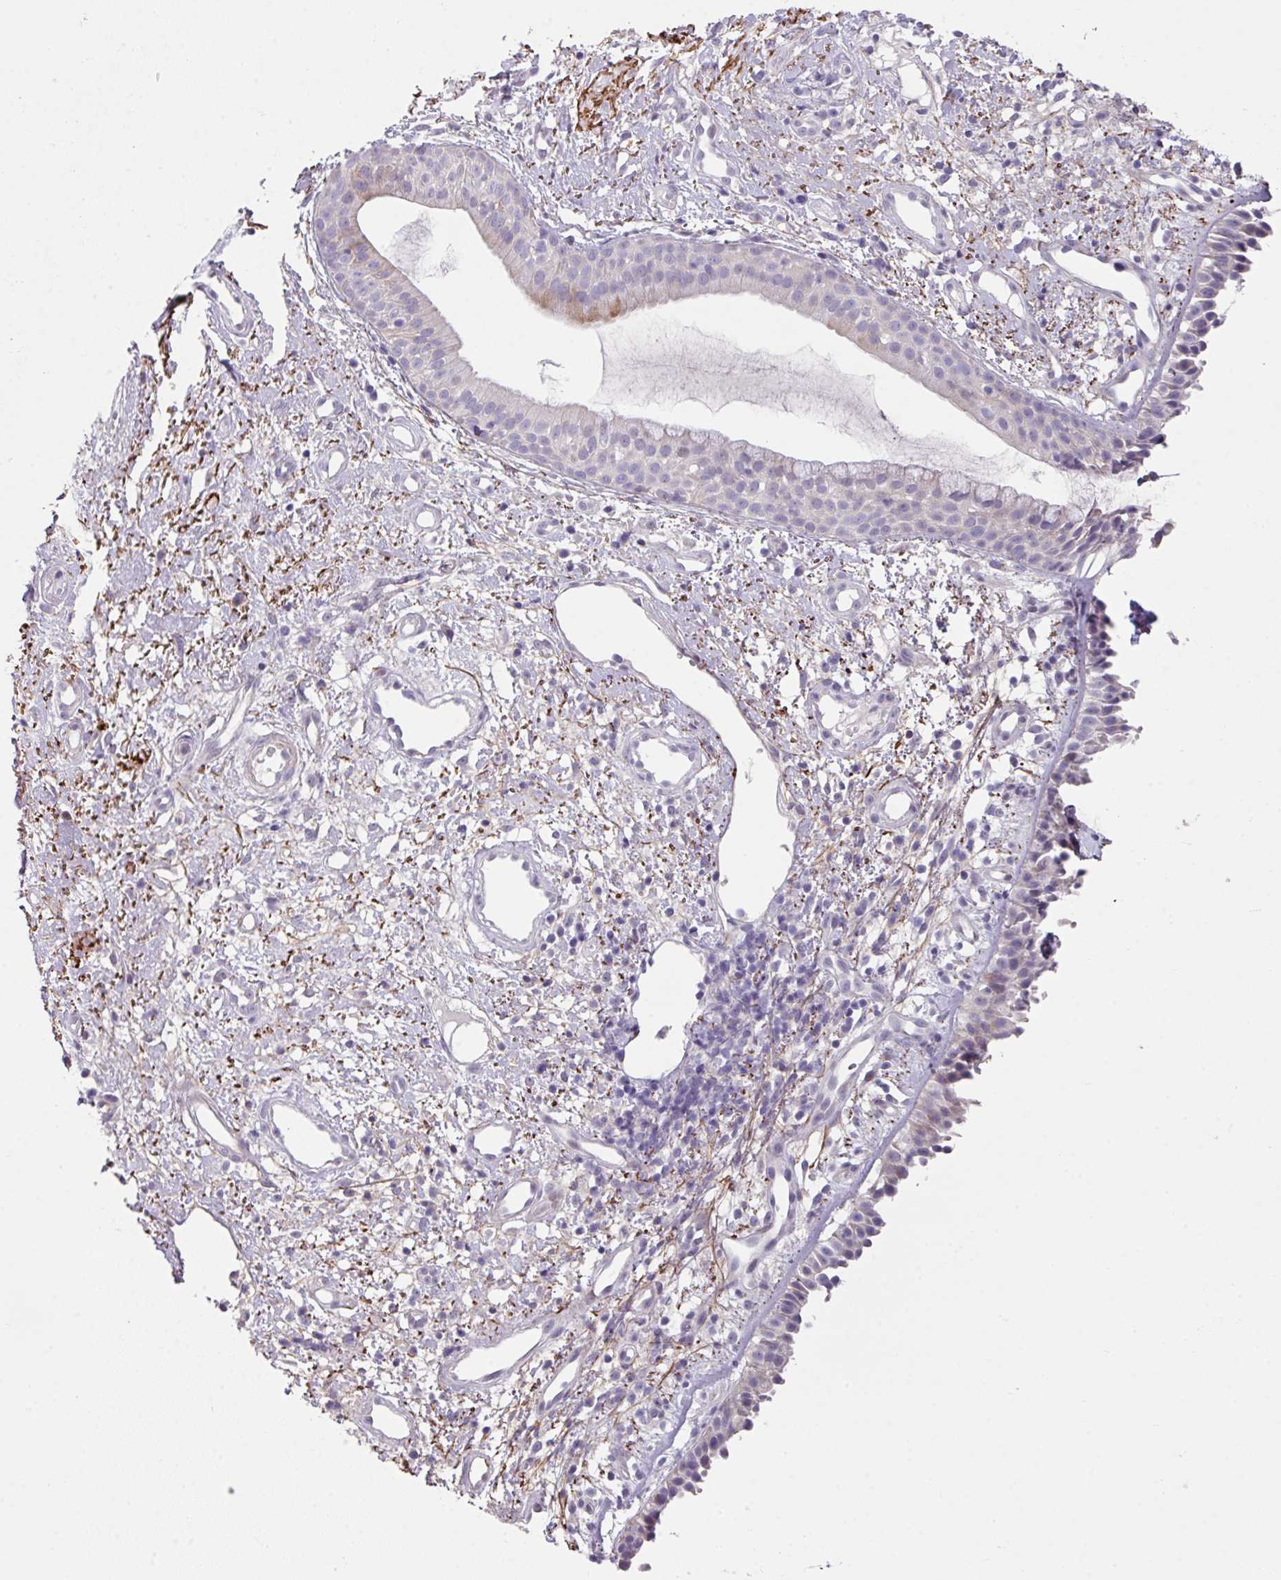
{"staining": {"intensity": "moderate", "quantity": "<25%", "location": "cytoplasmic/membranous"}, "tissue": "nasopharynx", "cell_type": "Respiratory epithelial cells", "image_type": "normal", "snomed": [{"axis": "morphology", "description": "Normal tissue, NOS"}, {"axis": "topography", "description": "Cartilage tissue"}, {"axis": "topography", "description": "Nasopharynx"}, {"axis": "topography", "description": "Thyroid gland"}], "caption": "IHC image of unremarkable nasopharynx: human nasopharynx stained using immunohistochemistry reveals low levels of moderate protein expression localized specifically in the cytoplasmic/membranous of respiratory epithelial cells, appearing as a cytoplasmic/membranous brown color.", "gene": "C2orf16", "patient": {"sex": "male", "age": 63}}